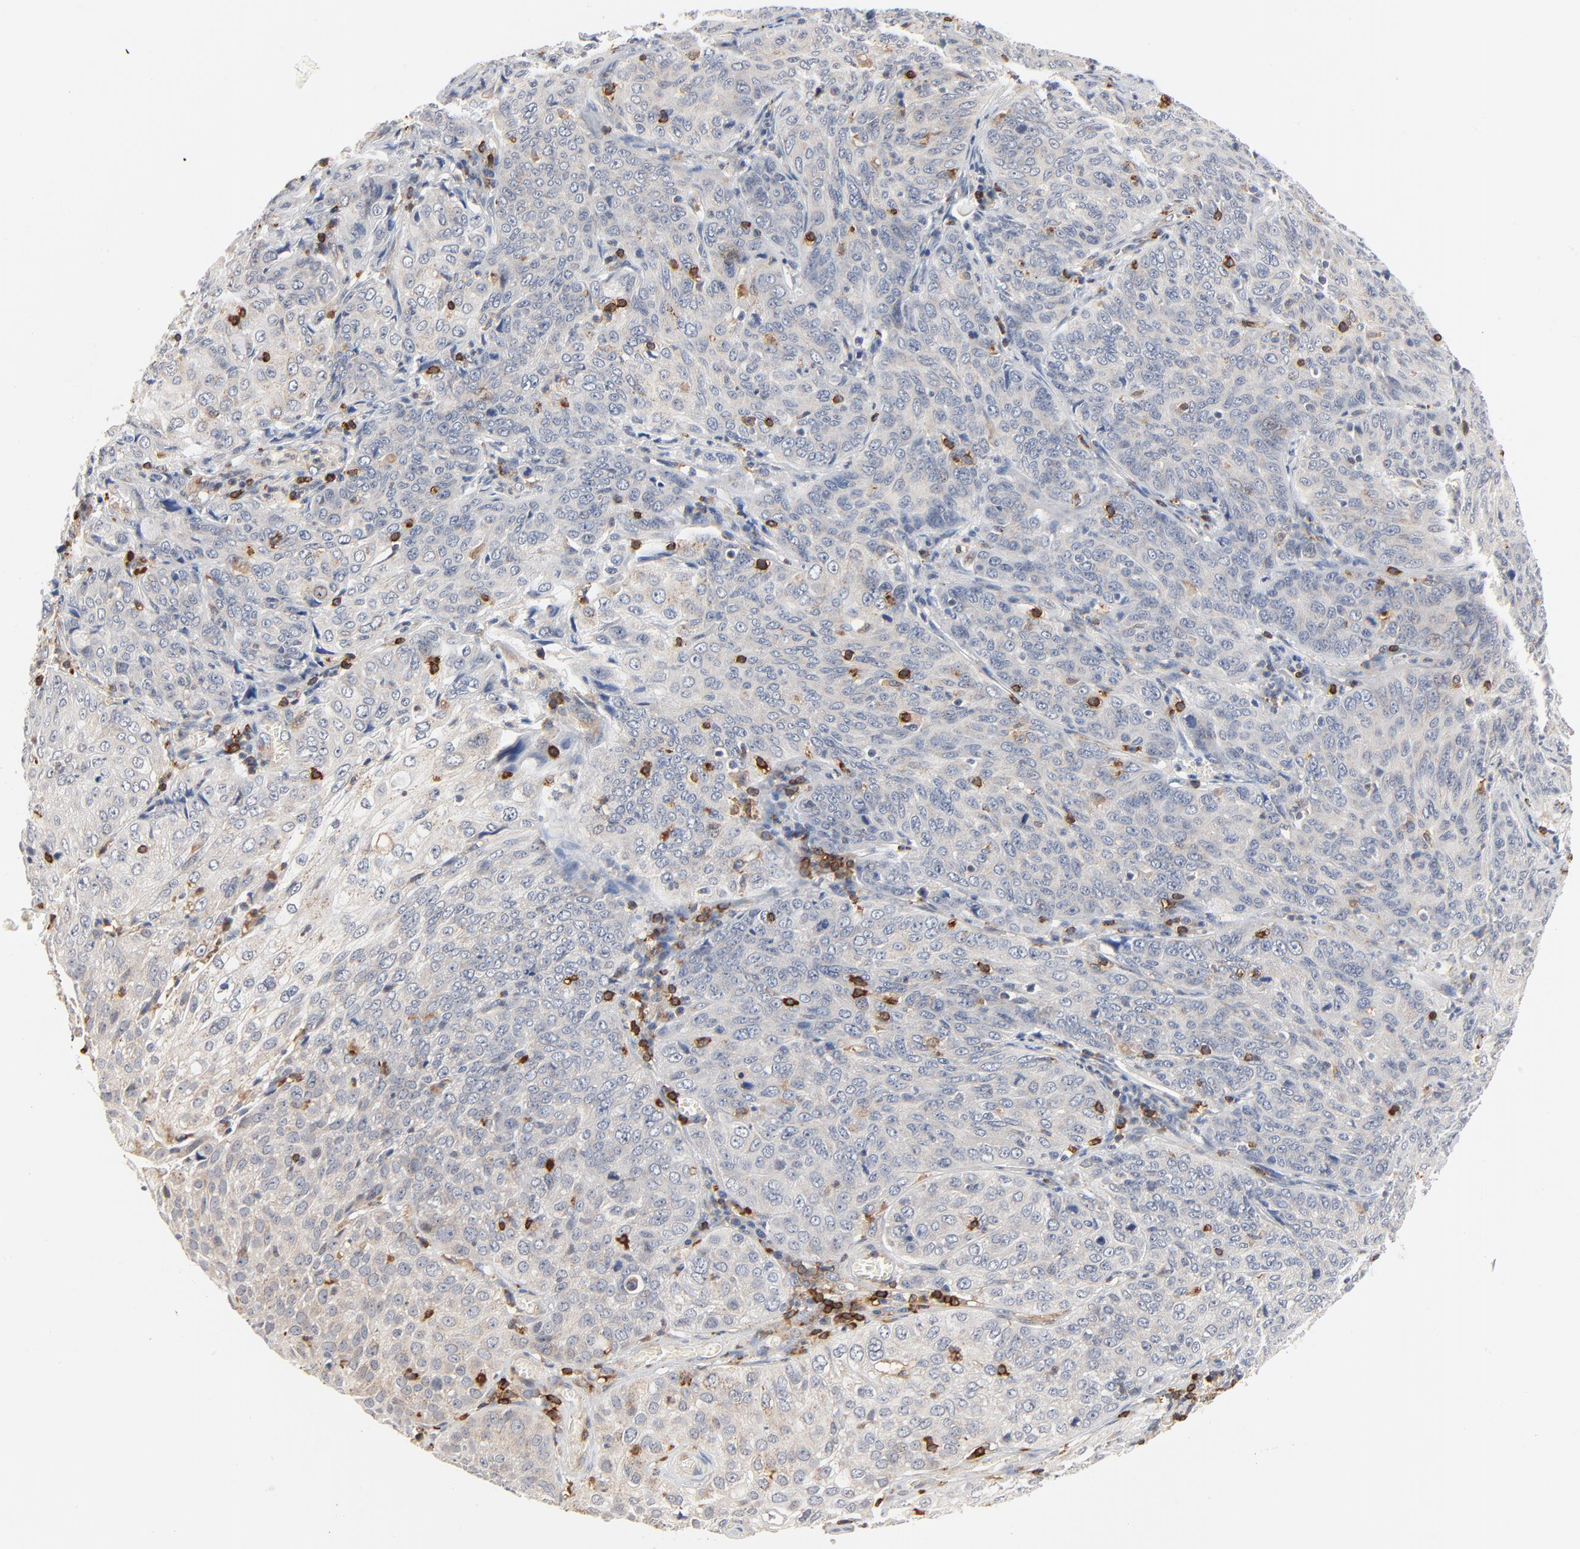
{"staining": {"intensity": "weak", "quantity": "<25%", "location": "cytoplasmic/membranous"}, "tissue": "cervical cancer", "cell_type": "Tumor cells", "image_type": "cancer", "snomed": [{"axis": "morphology", "description": "Squamous cell carcinoma, NOS"}, {"axis": "topography", "description": "Cervix"}], "caption": "Image shows no significant protein staining in tumor cells of cervical cancer.", "gene": "SH3KBP1", "patient": {"sex": "female", "age": 38}}